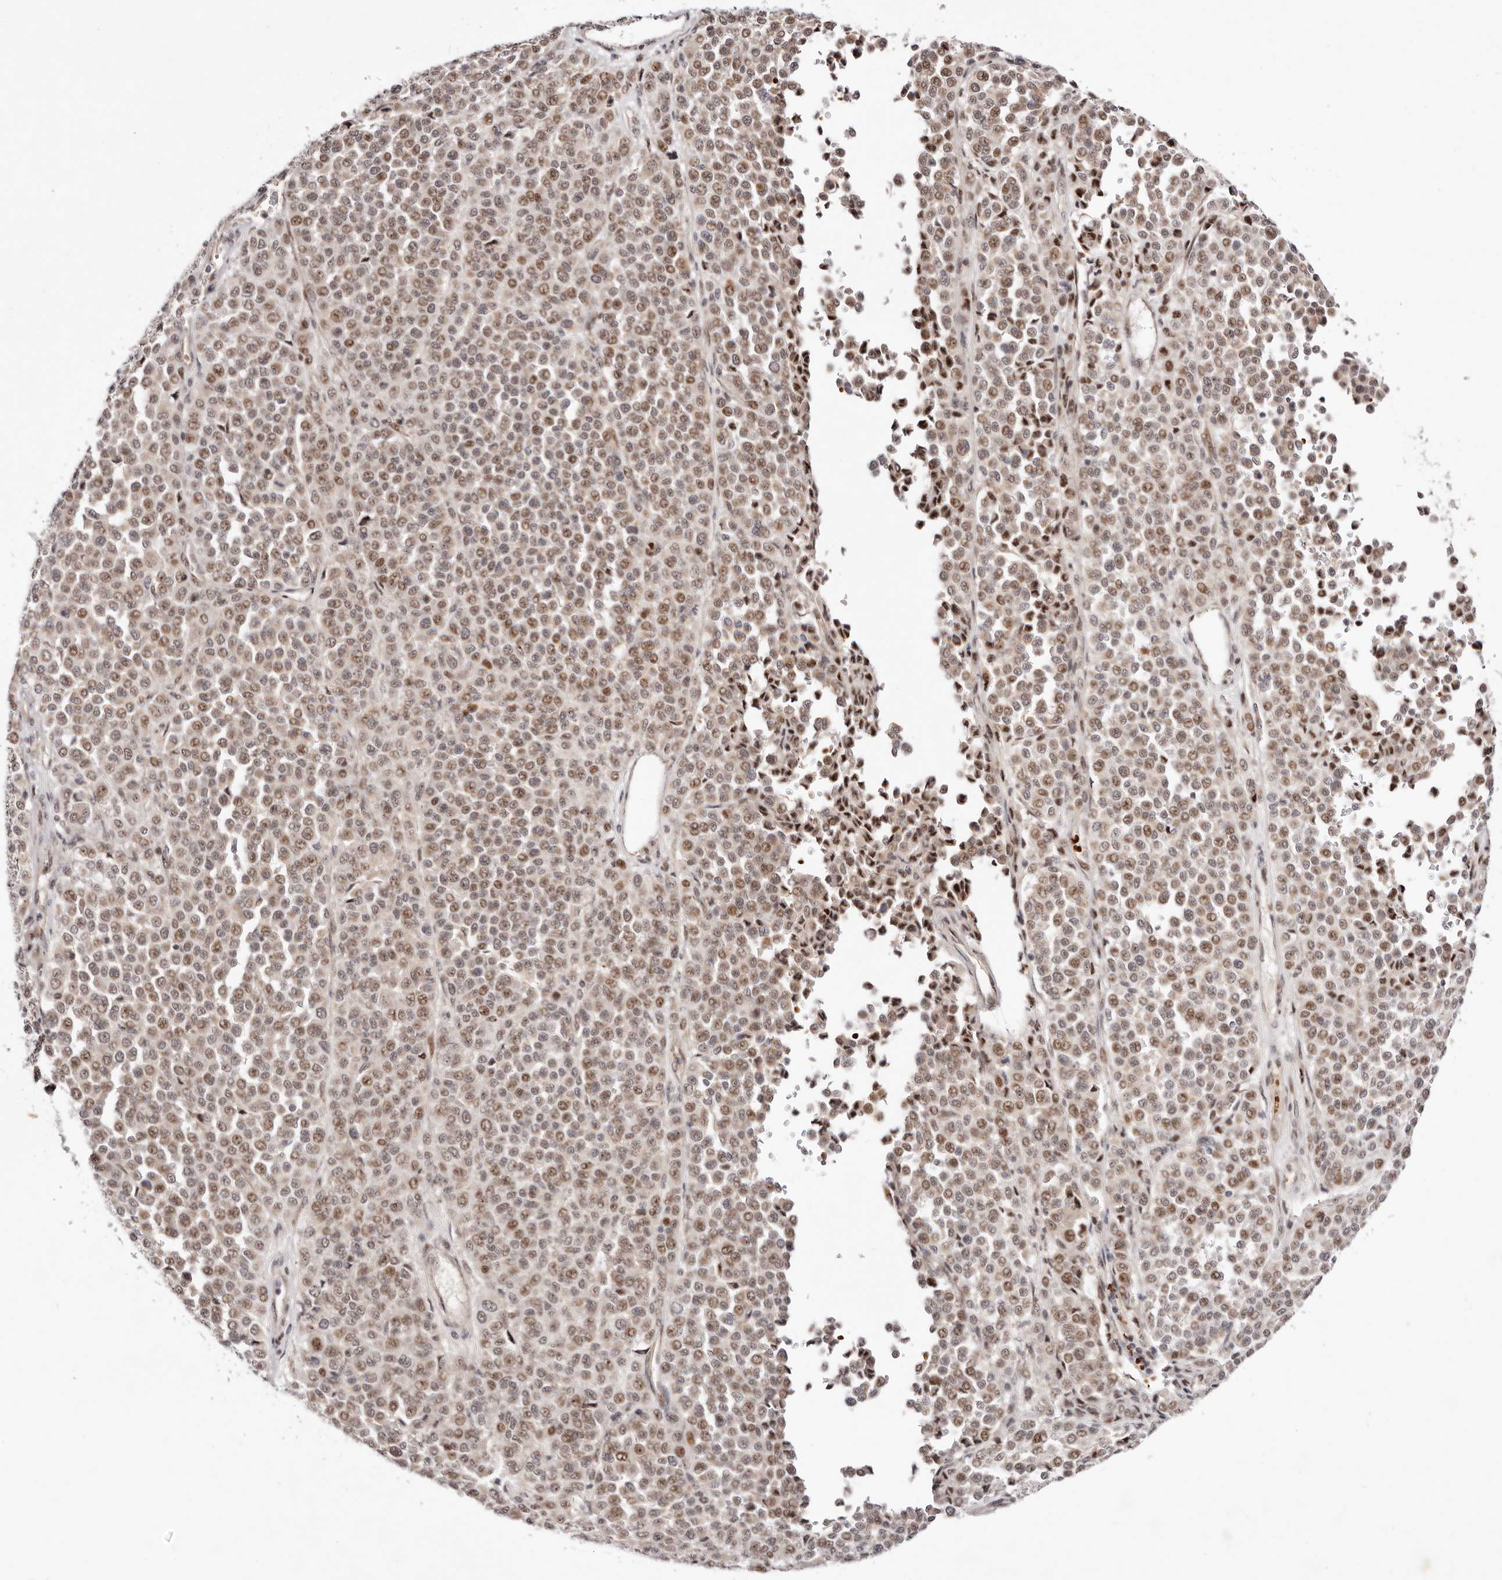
{"staining": {"intensity": "moderate", "quantity": ">75%", "location": "nuclear"}, "tissue": "melanoma", "cell_type": "Tumor cells", "image_type": "cancer", "snomed": [{"axis": "morphology", "description": "Malignant melanoma, Metastatic site"}, {"axis": "topography", "description": "Pancreas"}], "caption": "About >75% of tumor cells in human melanoma show moderate nuclear protein staining as visualized by brown immunohistochemical staining.", "gene": "WRN", "patient": {"sex": "female", "age": 30}}